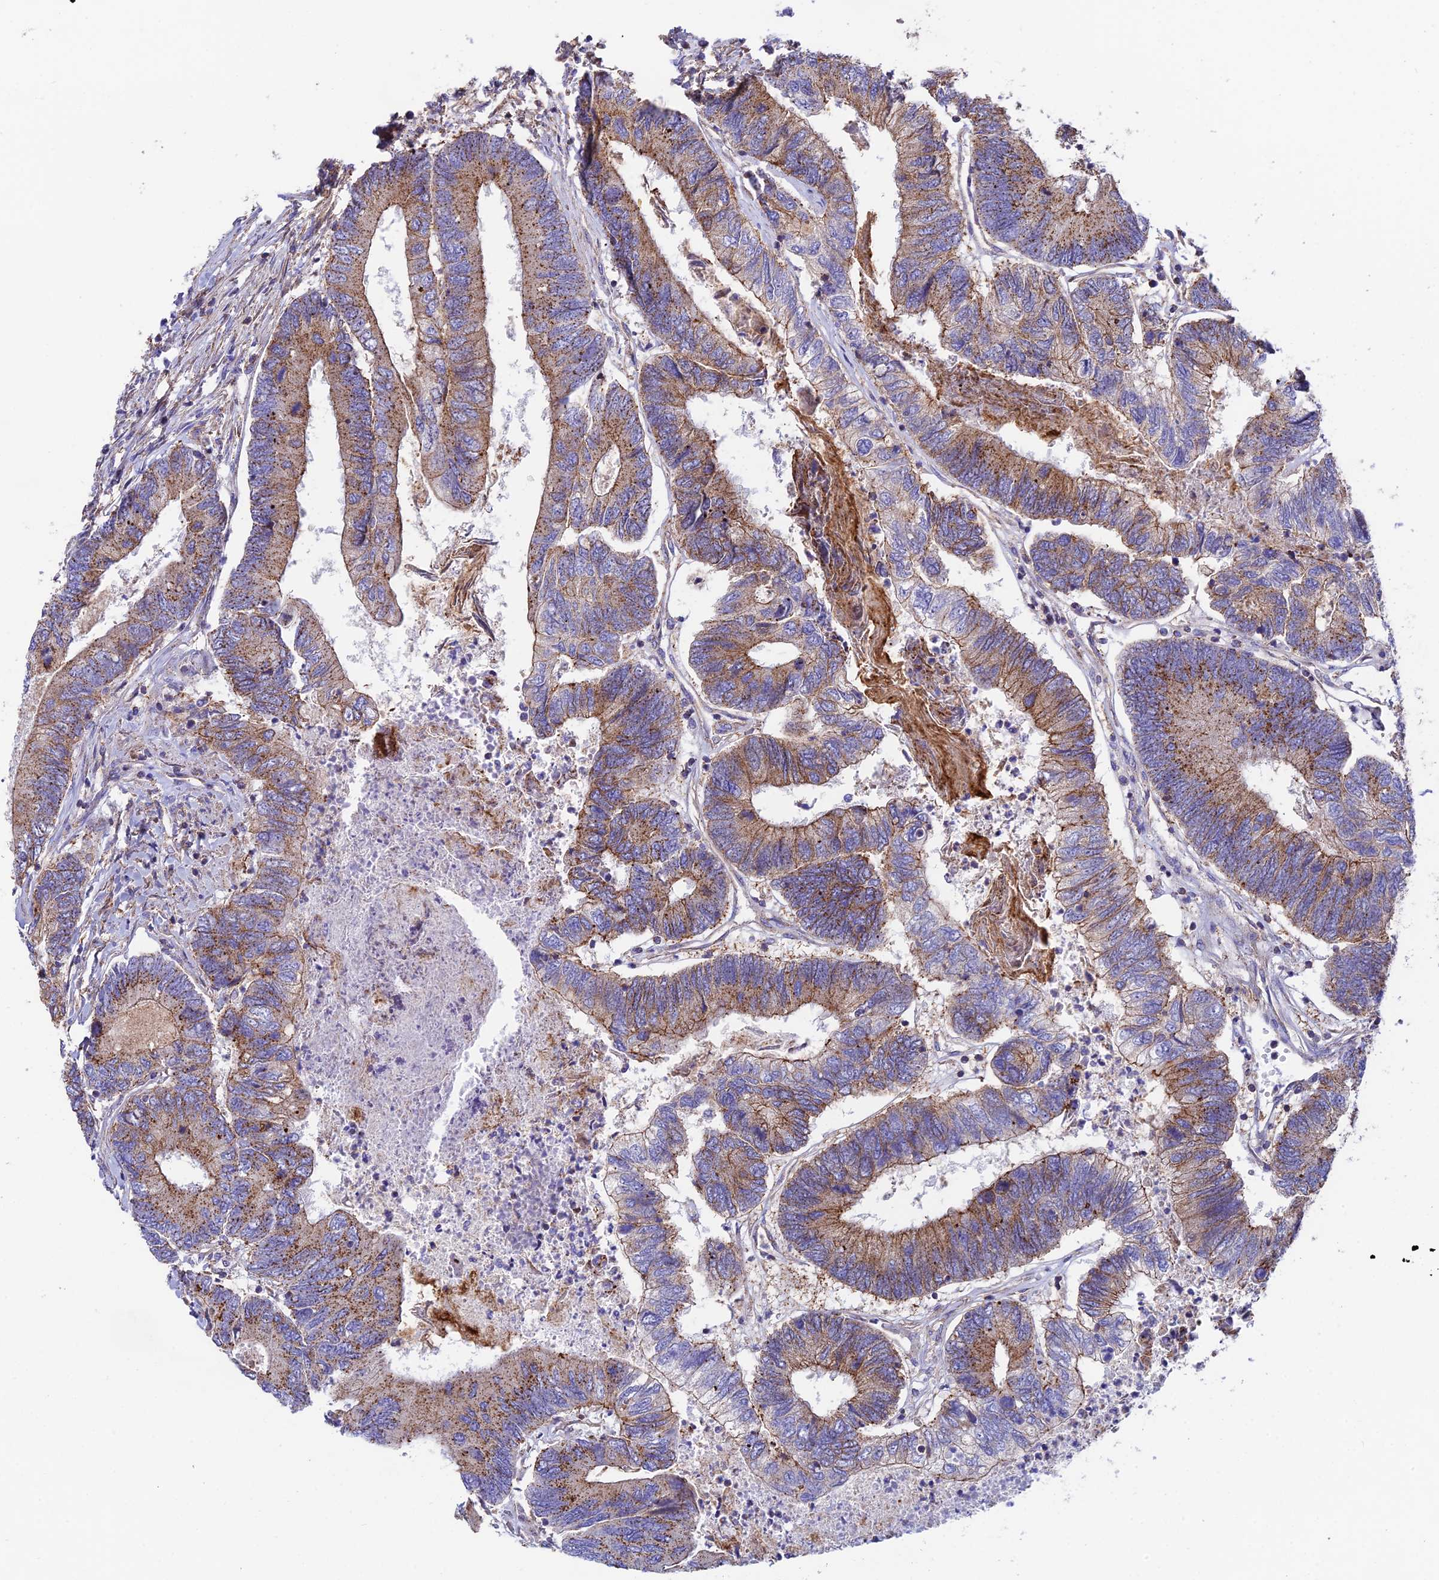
{"staining": {"intensity": "moderate", "quantity": ">75%", "location": "cytoplasmic/membranous"}, "tissue": "colorectal cancer", "cell_type": "Tumor cells", "image_type": "cancer", "snomed": [{"axis": "morphology", "description": "Adenocarcinoma, NOS"}, {"axis": "topography", "description": "Colon"}], "caption": "Tumor cells show medium levels of moderate cytoplasmic/membranous staining in approximately >75% of cells in adenocarcinoma (colorectal). (DAB (3,3'-diaminobenzidine) = brown stain, brightfield microscopy at high magnification).", "gene": "QRFP", "patient": {"sex": "female", "age": 67}}